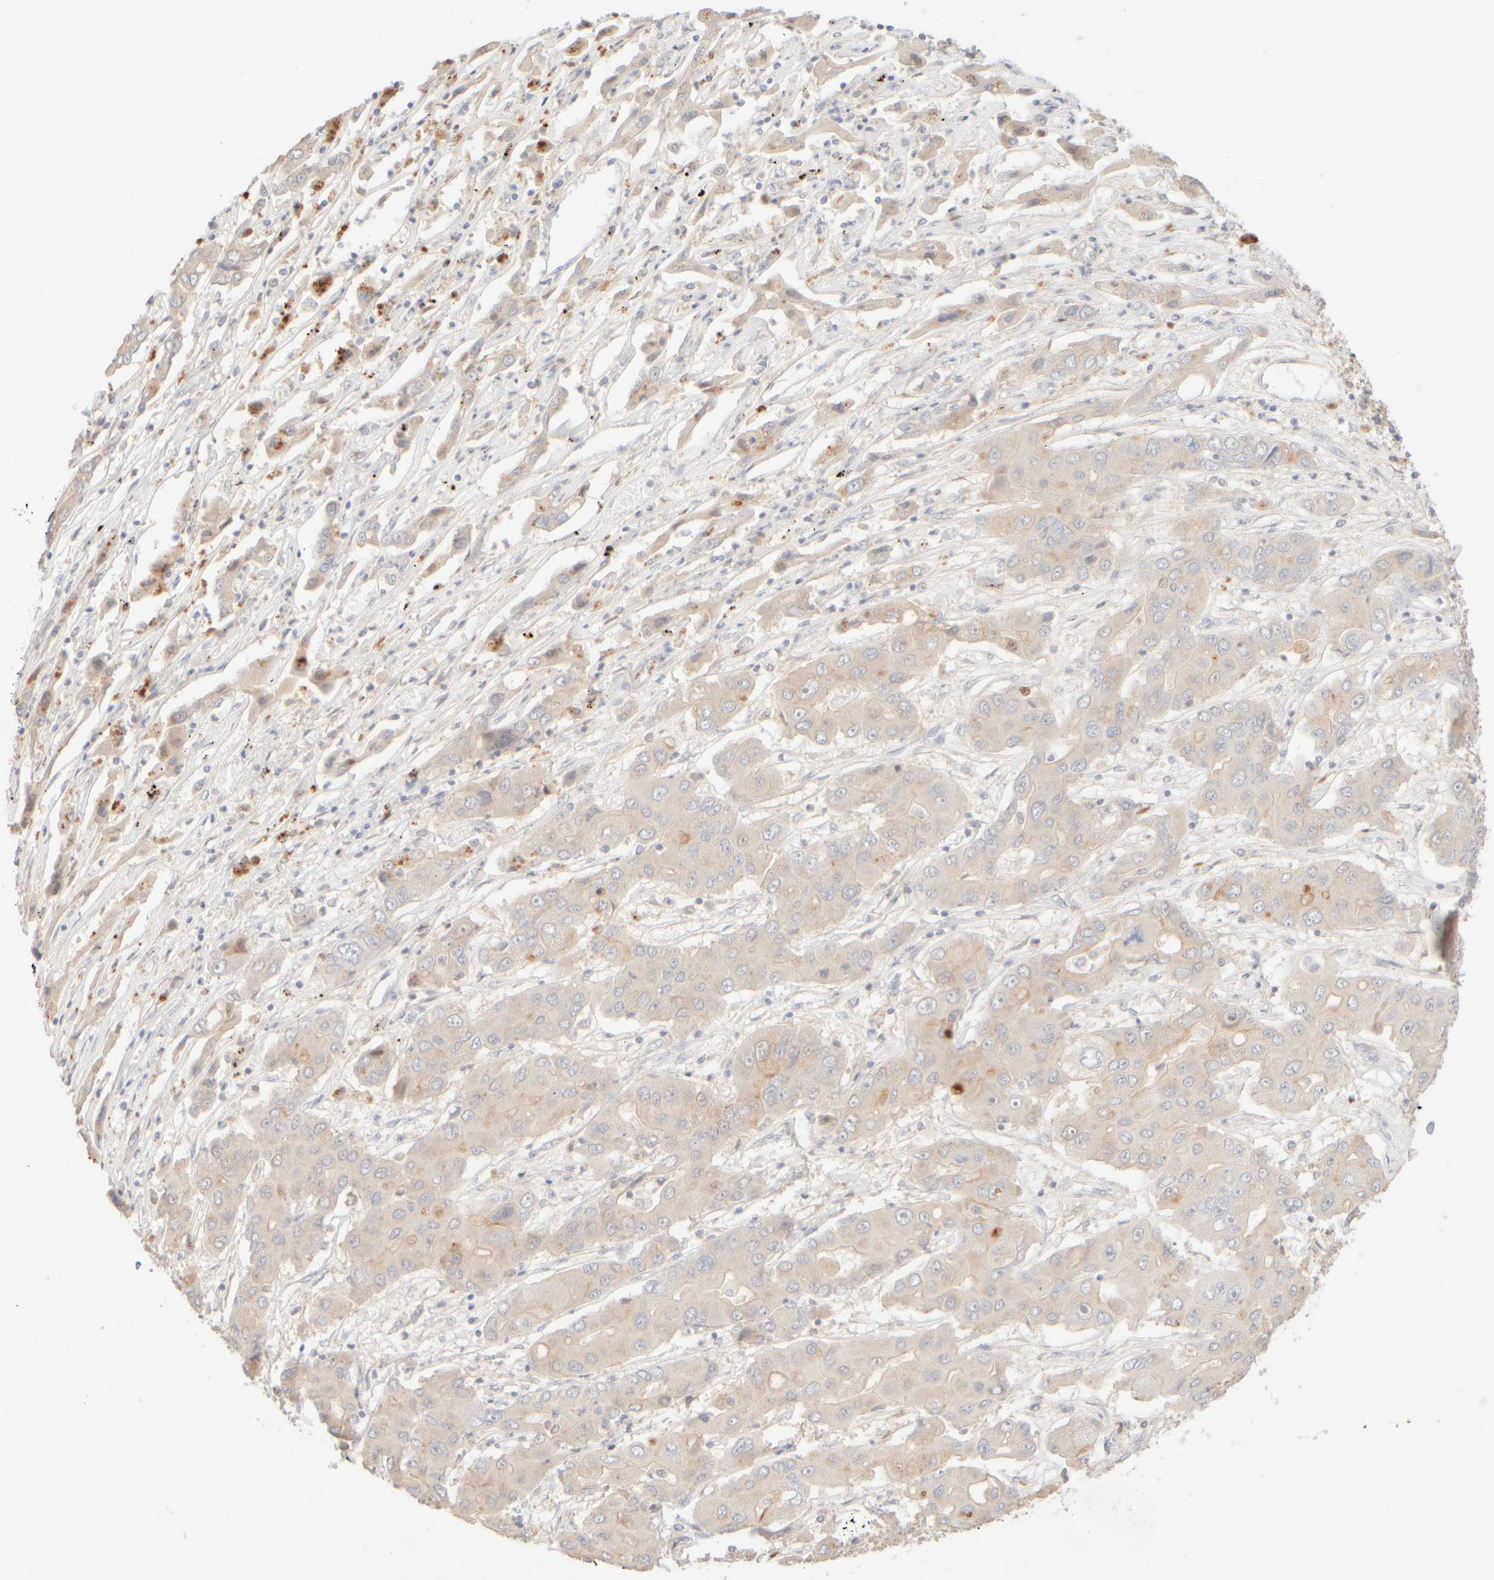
{"staining": {"intensity": "negative", "quantity": "none", "location": "none"}, "tissue": "liver cancer", "cell_type": "Tumor cells", "image_type": "cancer", "snomed": [{"axis": "morphology", "description": "Cholangiocarcinoma"}, {"axis": "topography", "description": "Liver"}], "caption": "An image of human liver cholangiocarcinoma is negative for staining in tumor cells.", "gene": "SNTB1", "patient": {"sex": "male", "age": 67}}